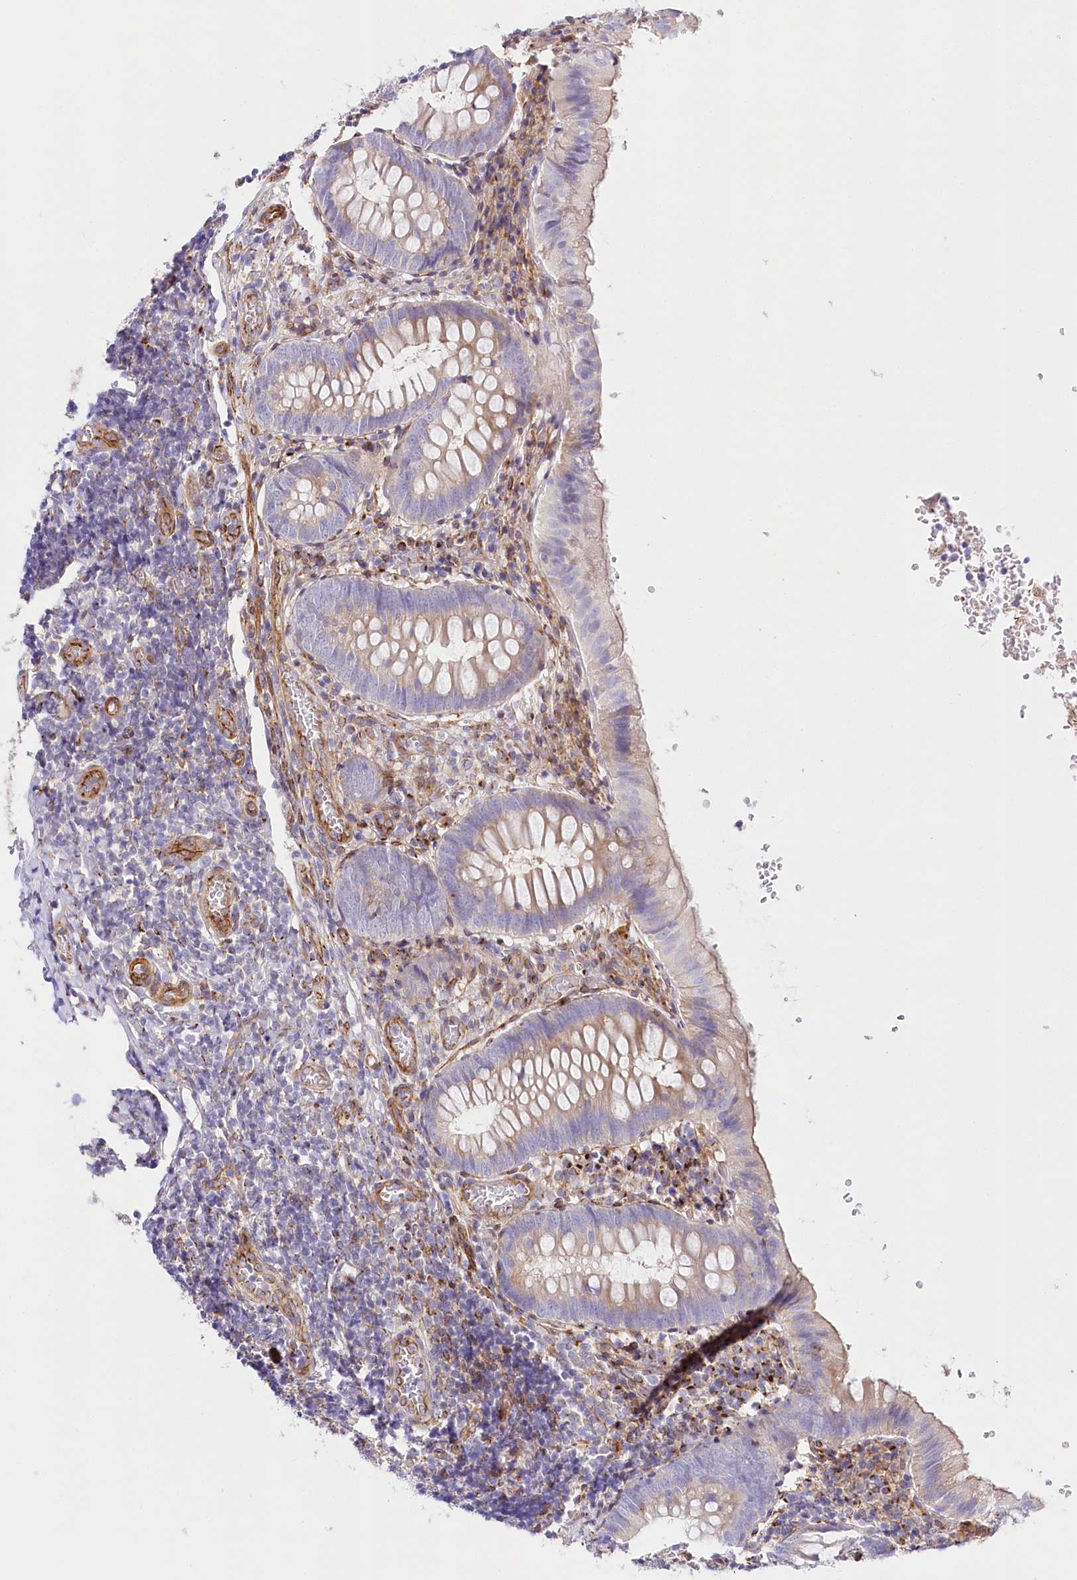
{"staining": {"intensity": "moderate", "quantity": "<25%", "location": "cytoplasmic/membranous"}, "tissue": "appendix", "cell_type": "Glandular cells", "image_type": "normal", "snomed": [{"axis": "morphology", "description": "Normal tissue, NOS"}, {"axis": "topography", "description": "Appendix"}], "caption": "Normal appendix shows moderate cytoplasmic/membranous positivity in about <25% of glandular cells, visualized by immunohistochemistry. (DAB (3,3'-diaminobenzidine) IHC with brightfield microscopy, high magnification).", "gene": "ABRAXAS2", "patient": {"sex": "male", "age": 8}}